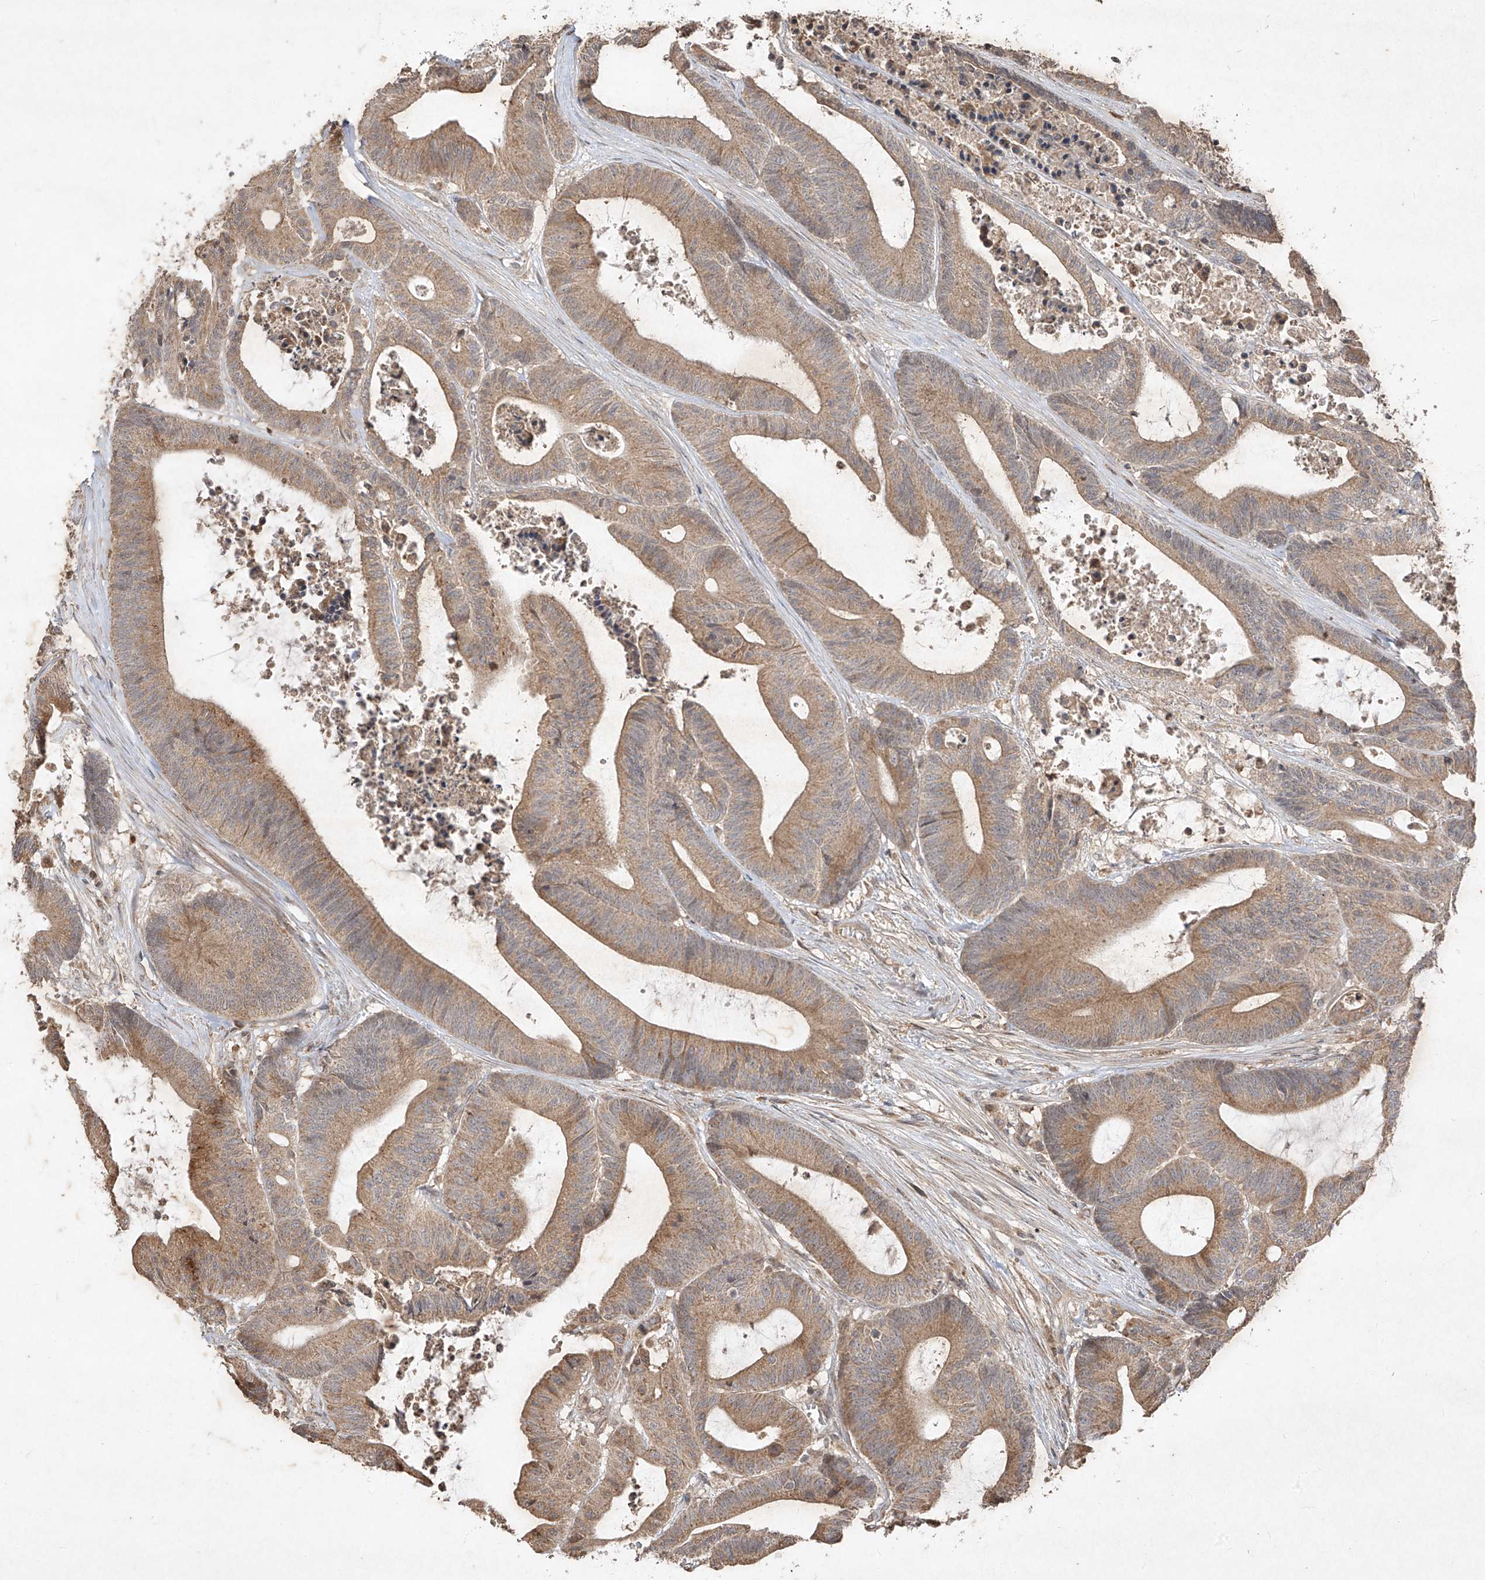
{"staining": {"intensity": "moderate", "quantity": ">75%", "location": "cytoplasmic/membranous"}, "tissue": "colorectal cancer", "cell_type": "Tumor cells", "image_type": "cancer", "snomed": [{"axis": "morphology", "description": "Adenocarcinoma, NOS"}, {"axis": "topography", "description": "Colon"}], "caption": "Colorectal cancer (adenocarcinoma) stained with a brown dye demonstrates moderate cytoplasmic/membranous positive positivity in about >75% of tumor cells.", "gene": "ABCD3", "patient": {"sex": "female", "age": 84}}